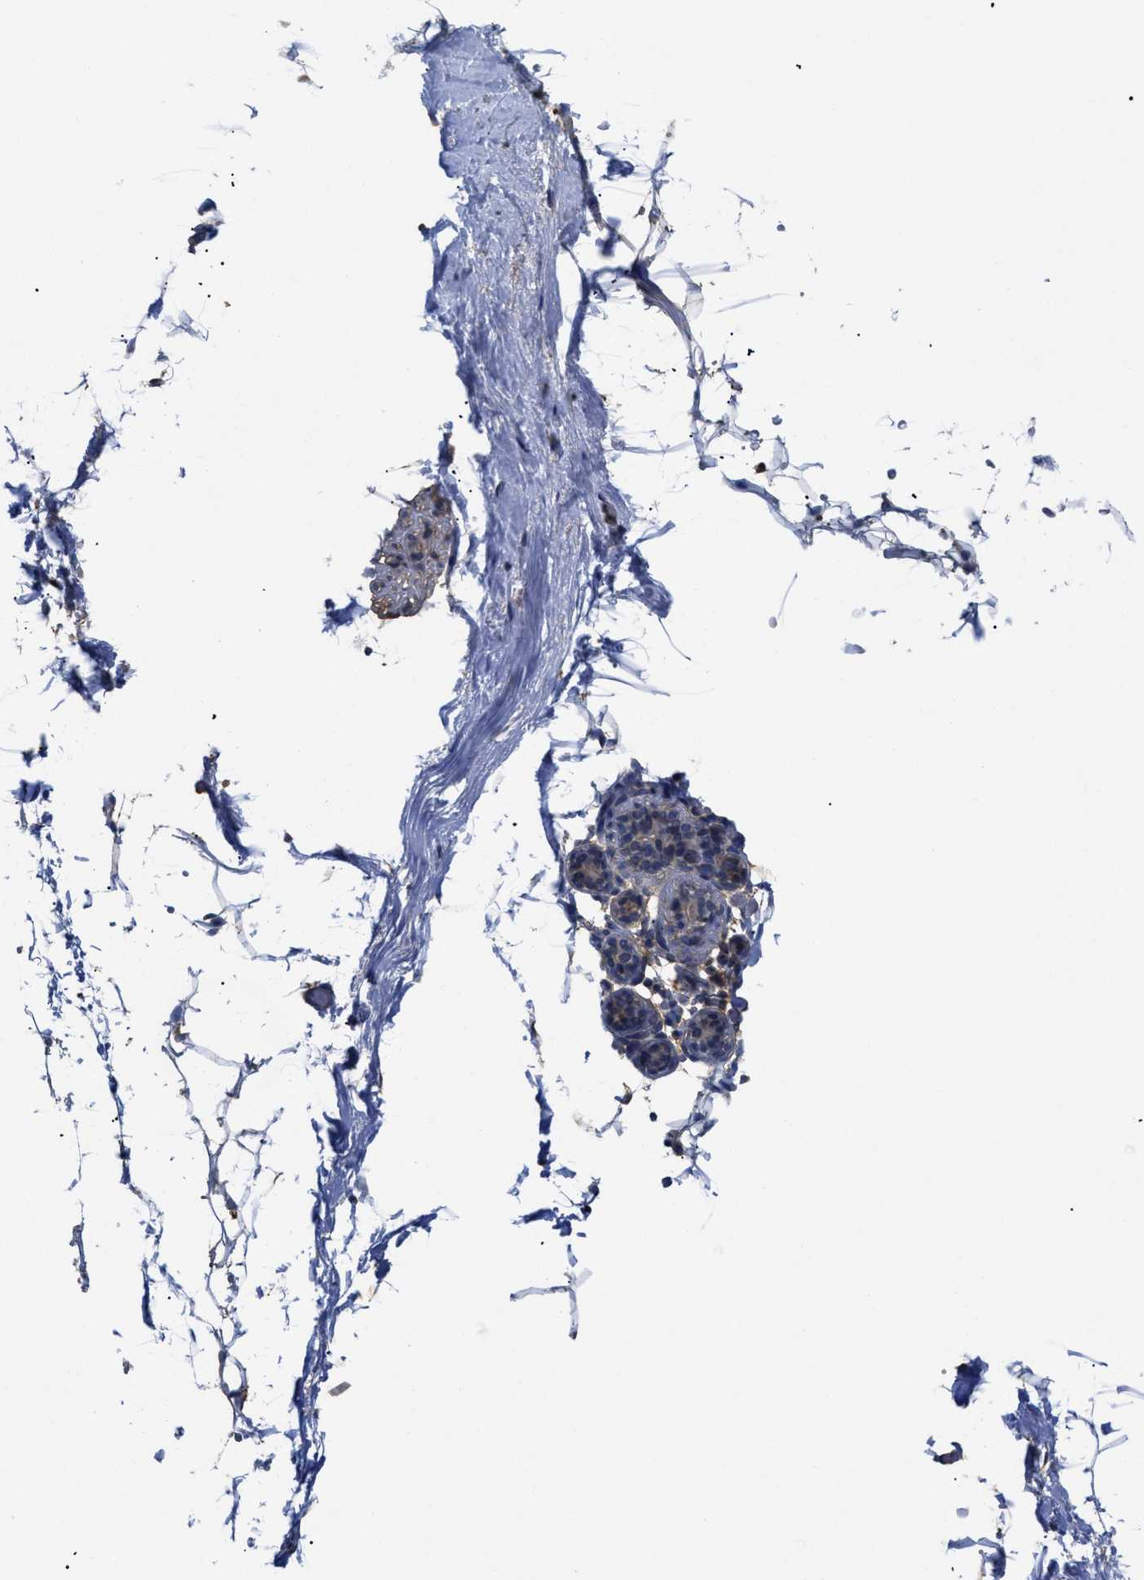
{"staining": {"intensity": "moderate", "quantity": "25%-75%", "location": "cytoplasmic/membranous"}, "tissue": "adipose tissue", "cell_type": "Adipocytes", "image_type": "normal", "snomed": [{"axis": "morphology", "description": "Normal tissue, NOS"}, {"axis": "topography", "description": "Breast"}, {"axis": "topography", "description": "Soft tissue"}], "caption": "High-power microscopy captured an immunohistochemistry (IHC) image of normal adipose tissue, revealing moderate cytoplasmic/membranous staining in approximately 25%-75% of adipocytes. (DAB IHC with brightfield microscopy, high magnification).", "gene": "ANXA4", "patient": {"sex": "female", "age": 75}}